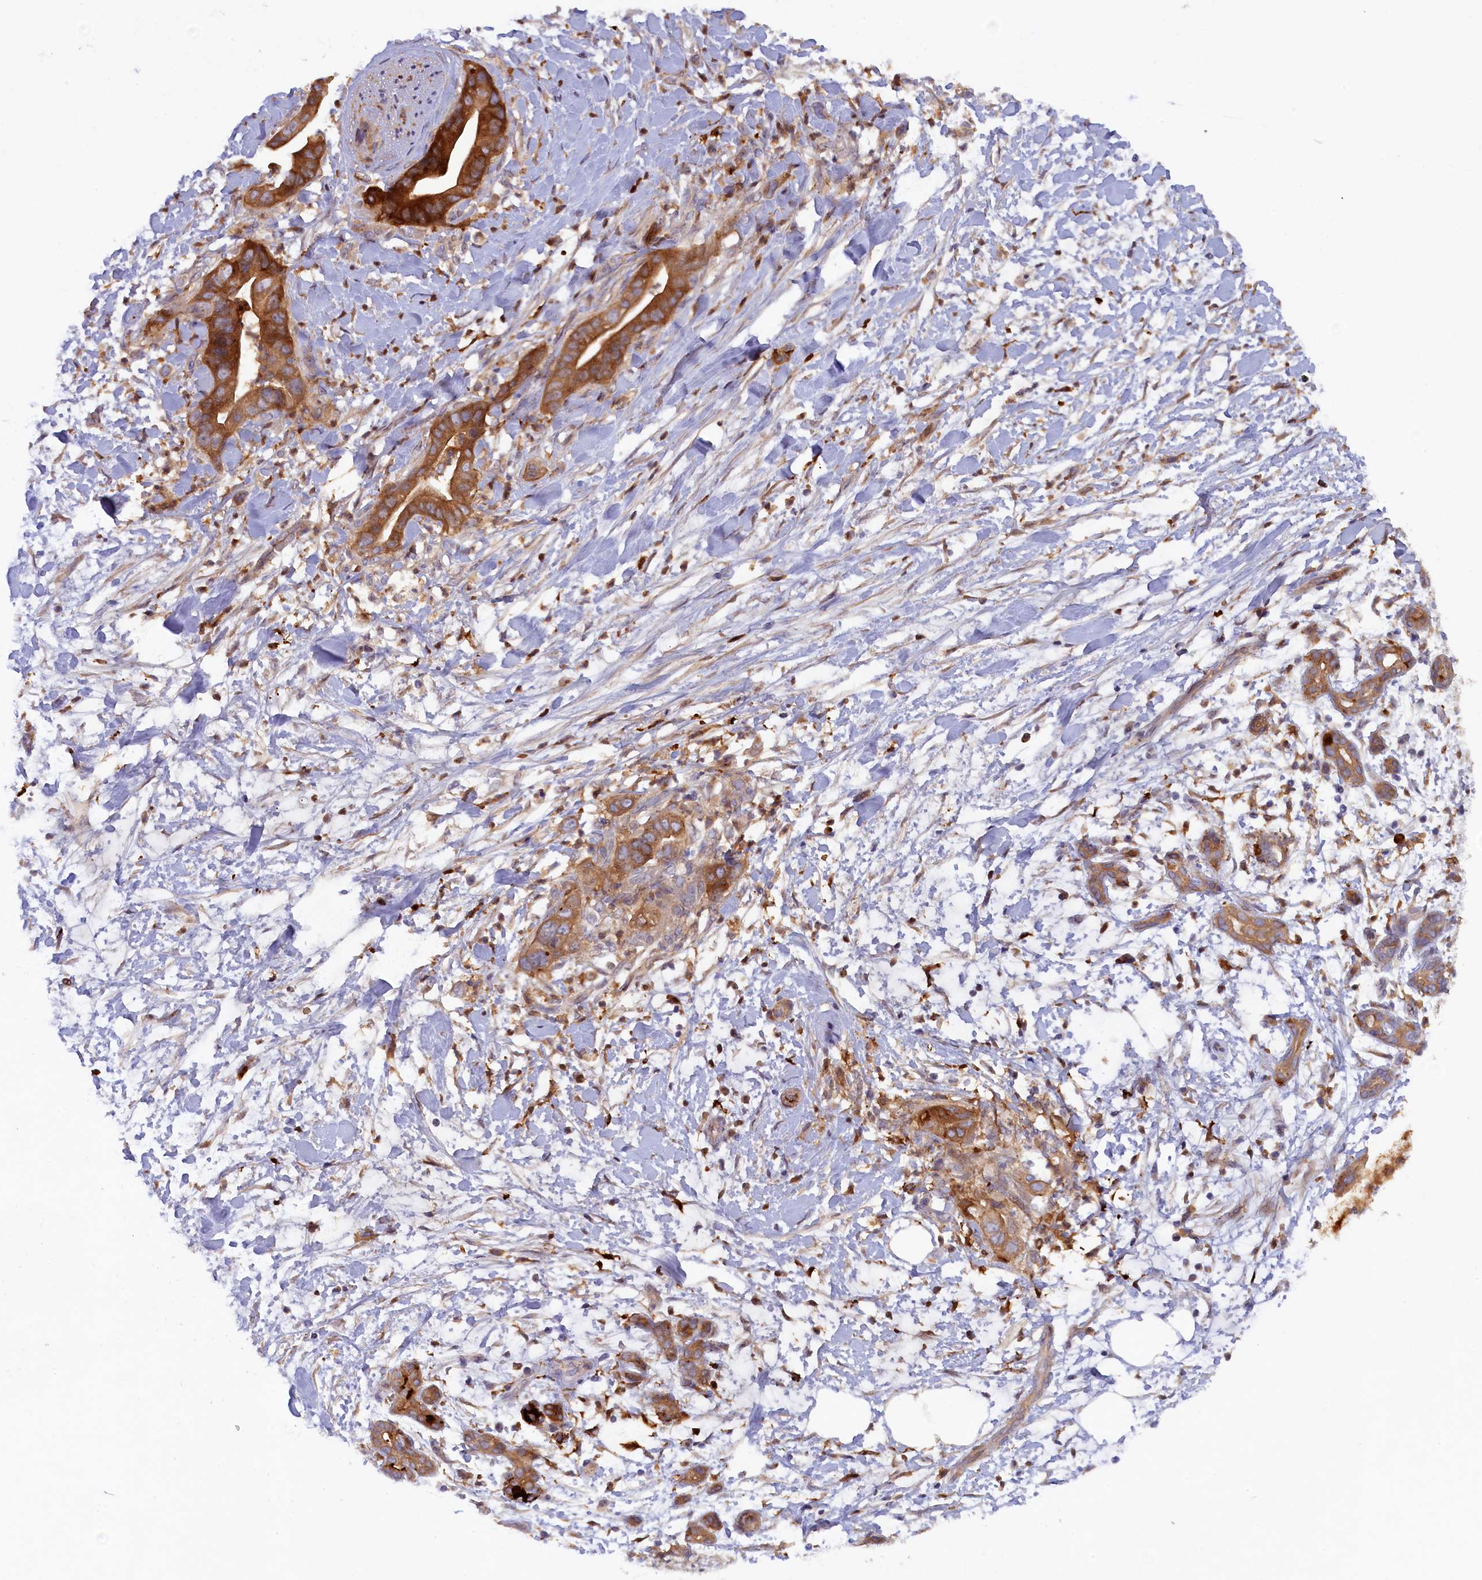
{"staining": {"intensity": "strong", "quantity": ">75%", "location": "cytoplasmic/membranous"}, "tissue": "pancreatic cancer", "cell_type": "Tumor cells", "image_type": "cancer", "snomed": [{"axis": "morphology", "description": "Adenocarcinoma, NOS"}, {"axis": "topography", "description": "Pancreas"}], "caption": "The photomicrograph displays immunohistochemical staining of pancreatic cancer. There is strong cytoplasmic/membranous expression is appreciated in approximately >75% of tumor cells.", "gene": "FERMT1", "patient": {"sex": "female", "age": 78}}